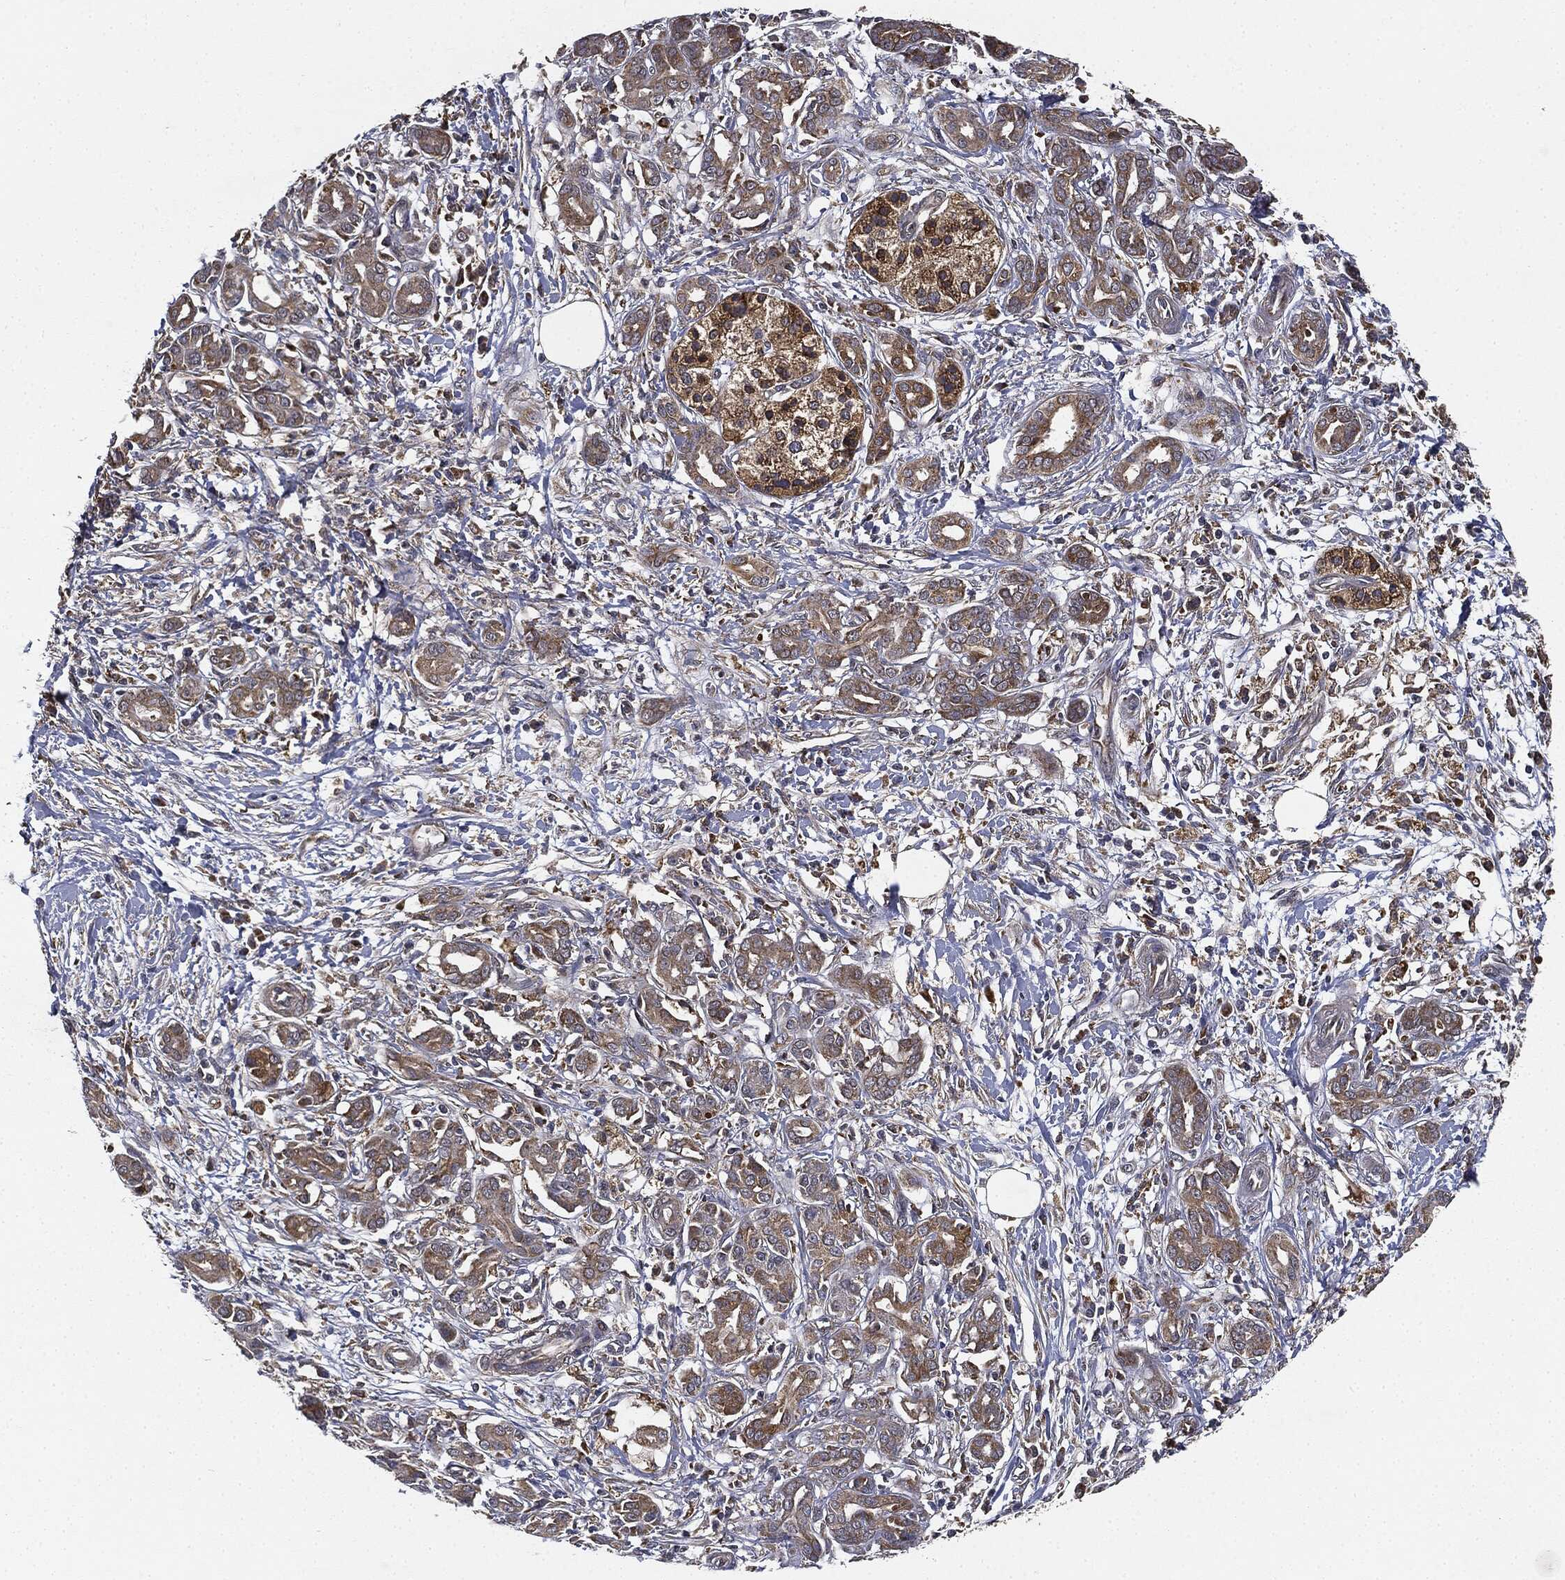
{"staining": {"intensity": "moderate", "quantity": ">75%", "location": "cytoplasmic/membranous"}, "tissue": "pancreatic cancer", "cell_type": "Tumor cells", "image_type": "cancer", "snomed": [{"axis": "morphology", "description": "Adenocarcinoma, NOS"}, {"axis": "topography", "description": "Pancreas"}], "caption": "Immunohistochemistry (IHC) of human pancreatic cancer demonstrates medium levels of moderate cytoplasmic/membranous positivity in about >75% of tumor cells.", "gene": "MIER2", "patient": {"sex": "male", "age": 72}}